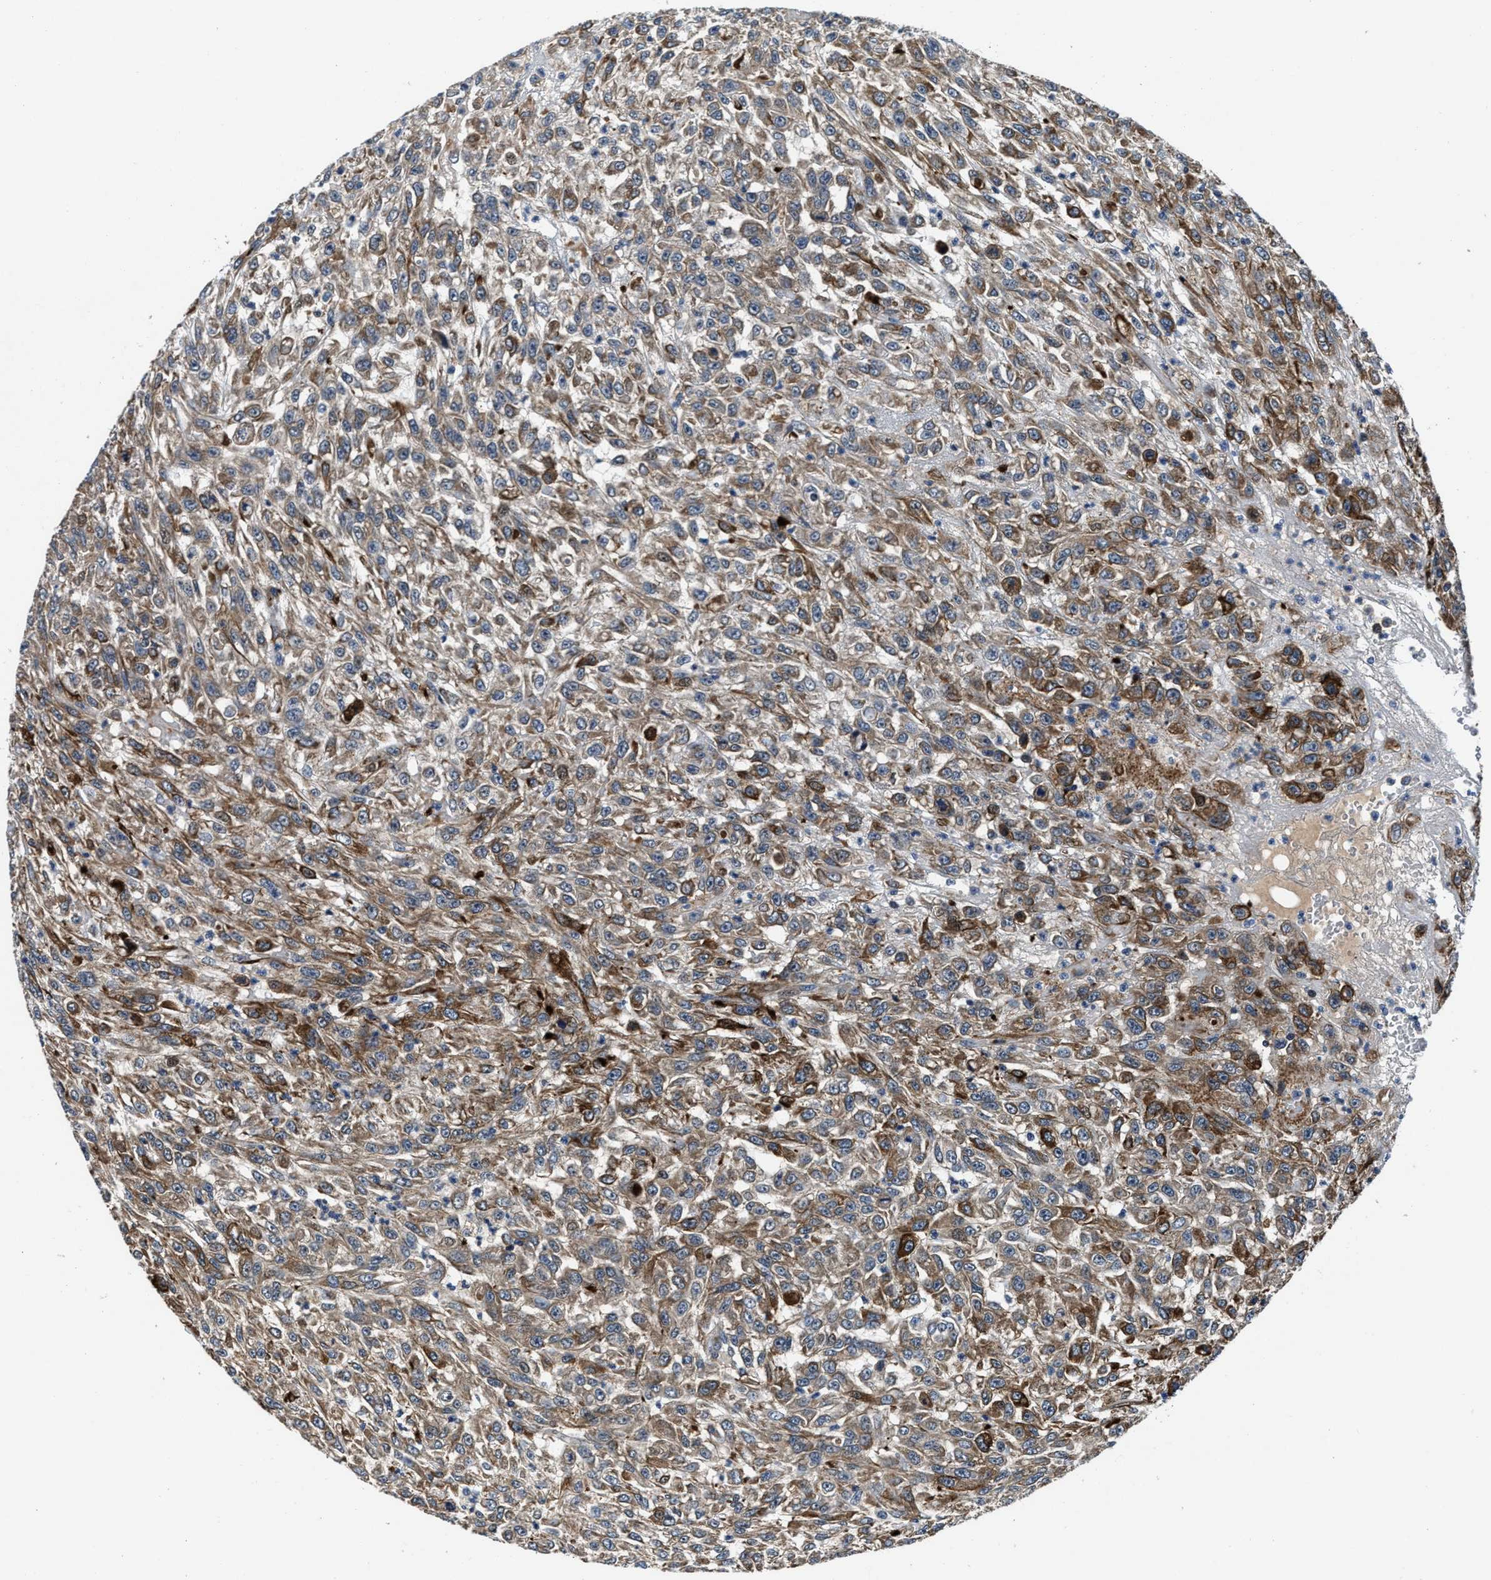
{"staining": {"intensity": "moderate", "quantity": ">75%", "location": "cytoplasmic/membranous"}, "tissue": "urothelial cancer", "cell_type": "Tumor cells", "image_type": "cancer", "snomed": [{"axis": "morphology", "description": "Urothelial carcinoma, High grade"}, {"axis": "topography", "description": "Urinary bladder"}], "caption": "Immunohistochemical staining of urothelial cancer demonstrates medium levels of moderate cytoplasmic/membranous staining in approximately >75% of tumor cells.", "gene": "C2orf66", "patient": {"sex": "male", "age": 46}}